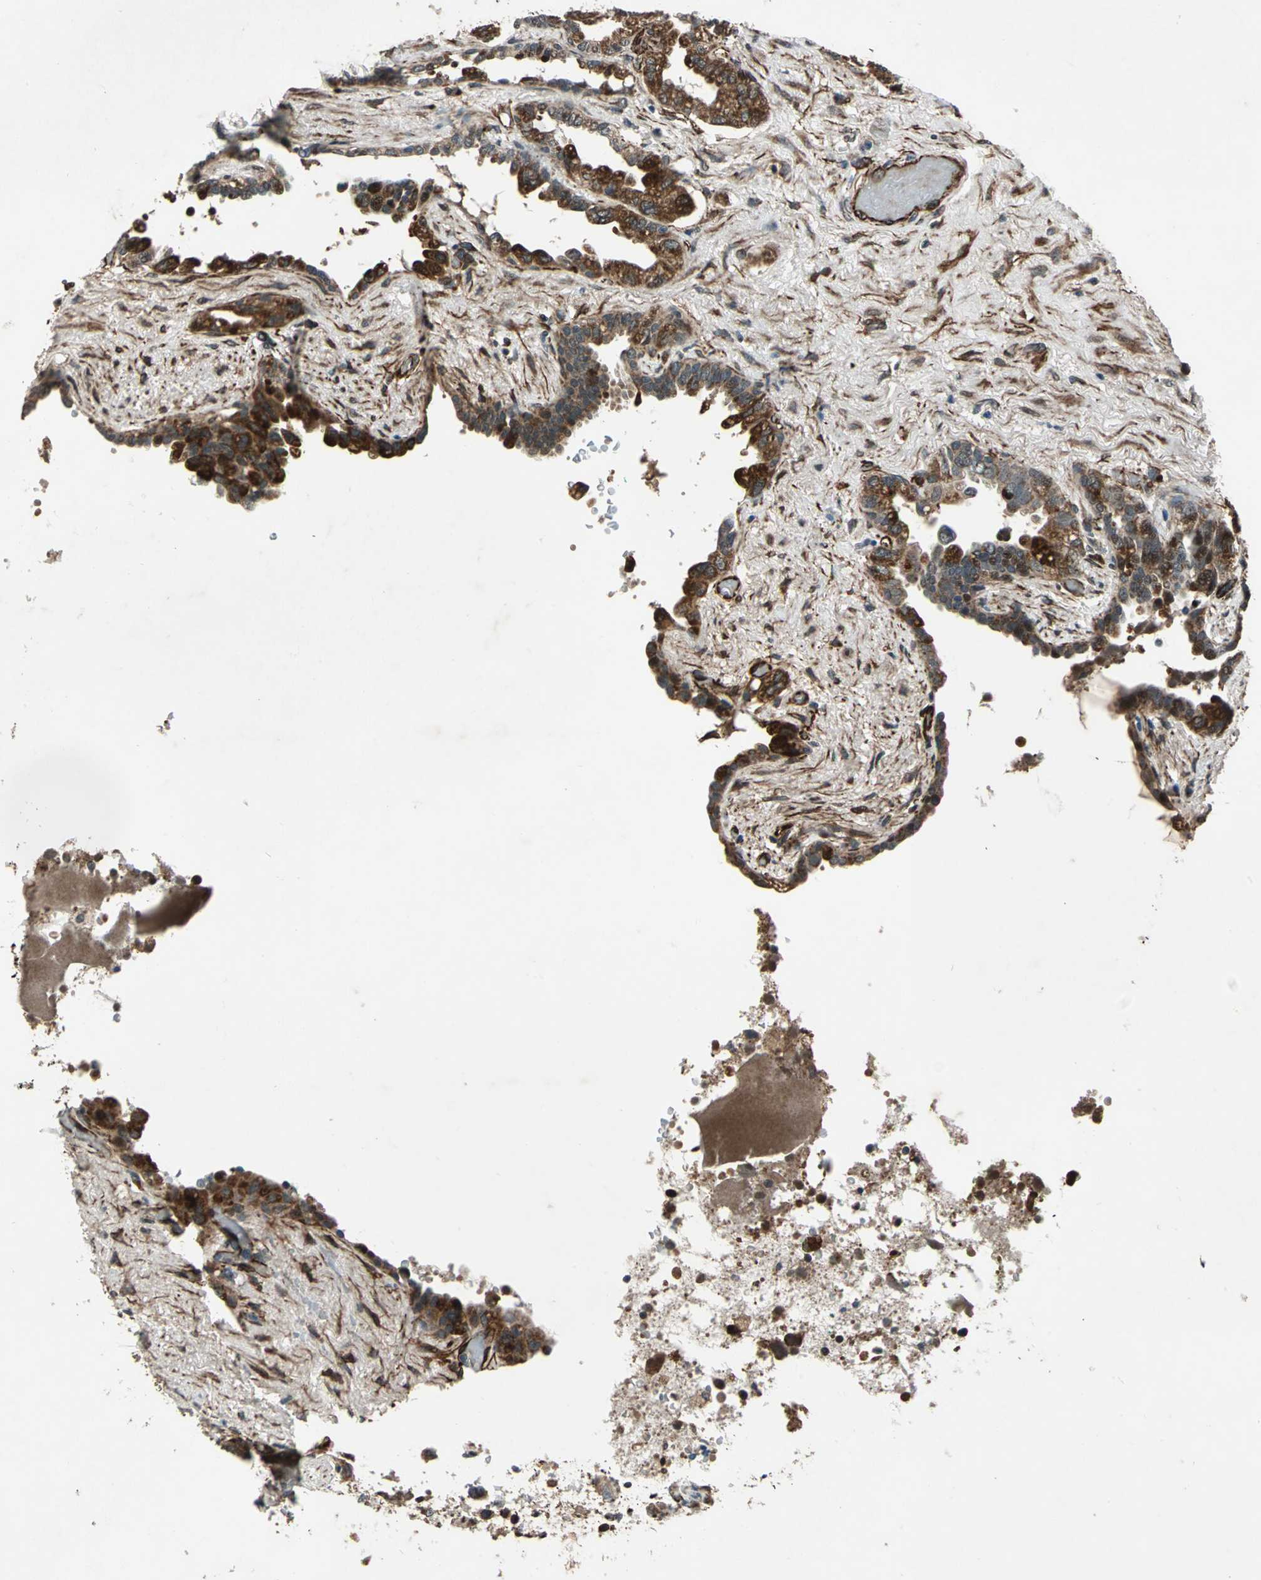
{"staining": {"intensity": "strong", "quantity": ">75%", "location": "cytoplasmic/membranous"}, "tissue": "seminal vesicle", "cell_type": "Glandular cells", "image_type": "normal", "snomed": [{"axis": "morphology", "description": "Normal tissue, NOS"}, {"axis": "topography", "description": "Seminal veicle"}], "caption": "IHC photomicrograph of benign seminal vesicle: seminal vesicle stained using immunohistochemistry reveals high levels of strong protein expression localized specifically in the cytoplasmic/membranous of glandular cells, appearing as a cytoplasmic/membranous brown color.", "gene": "EXD2", "patient": {"sex": "male", "age": 61}}